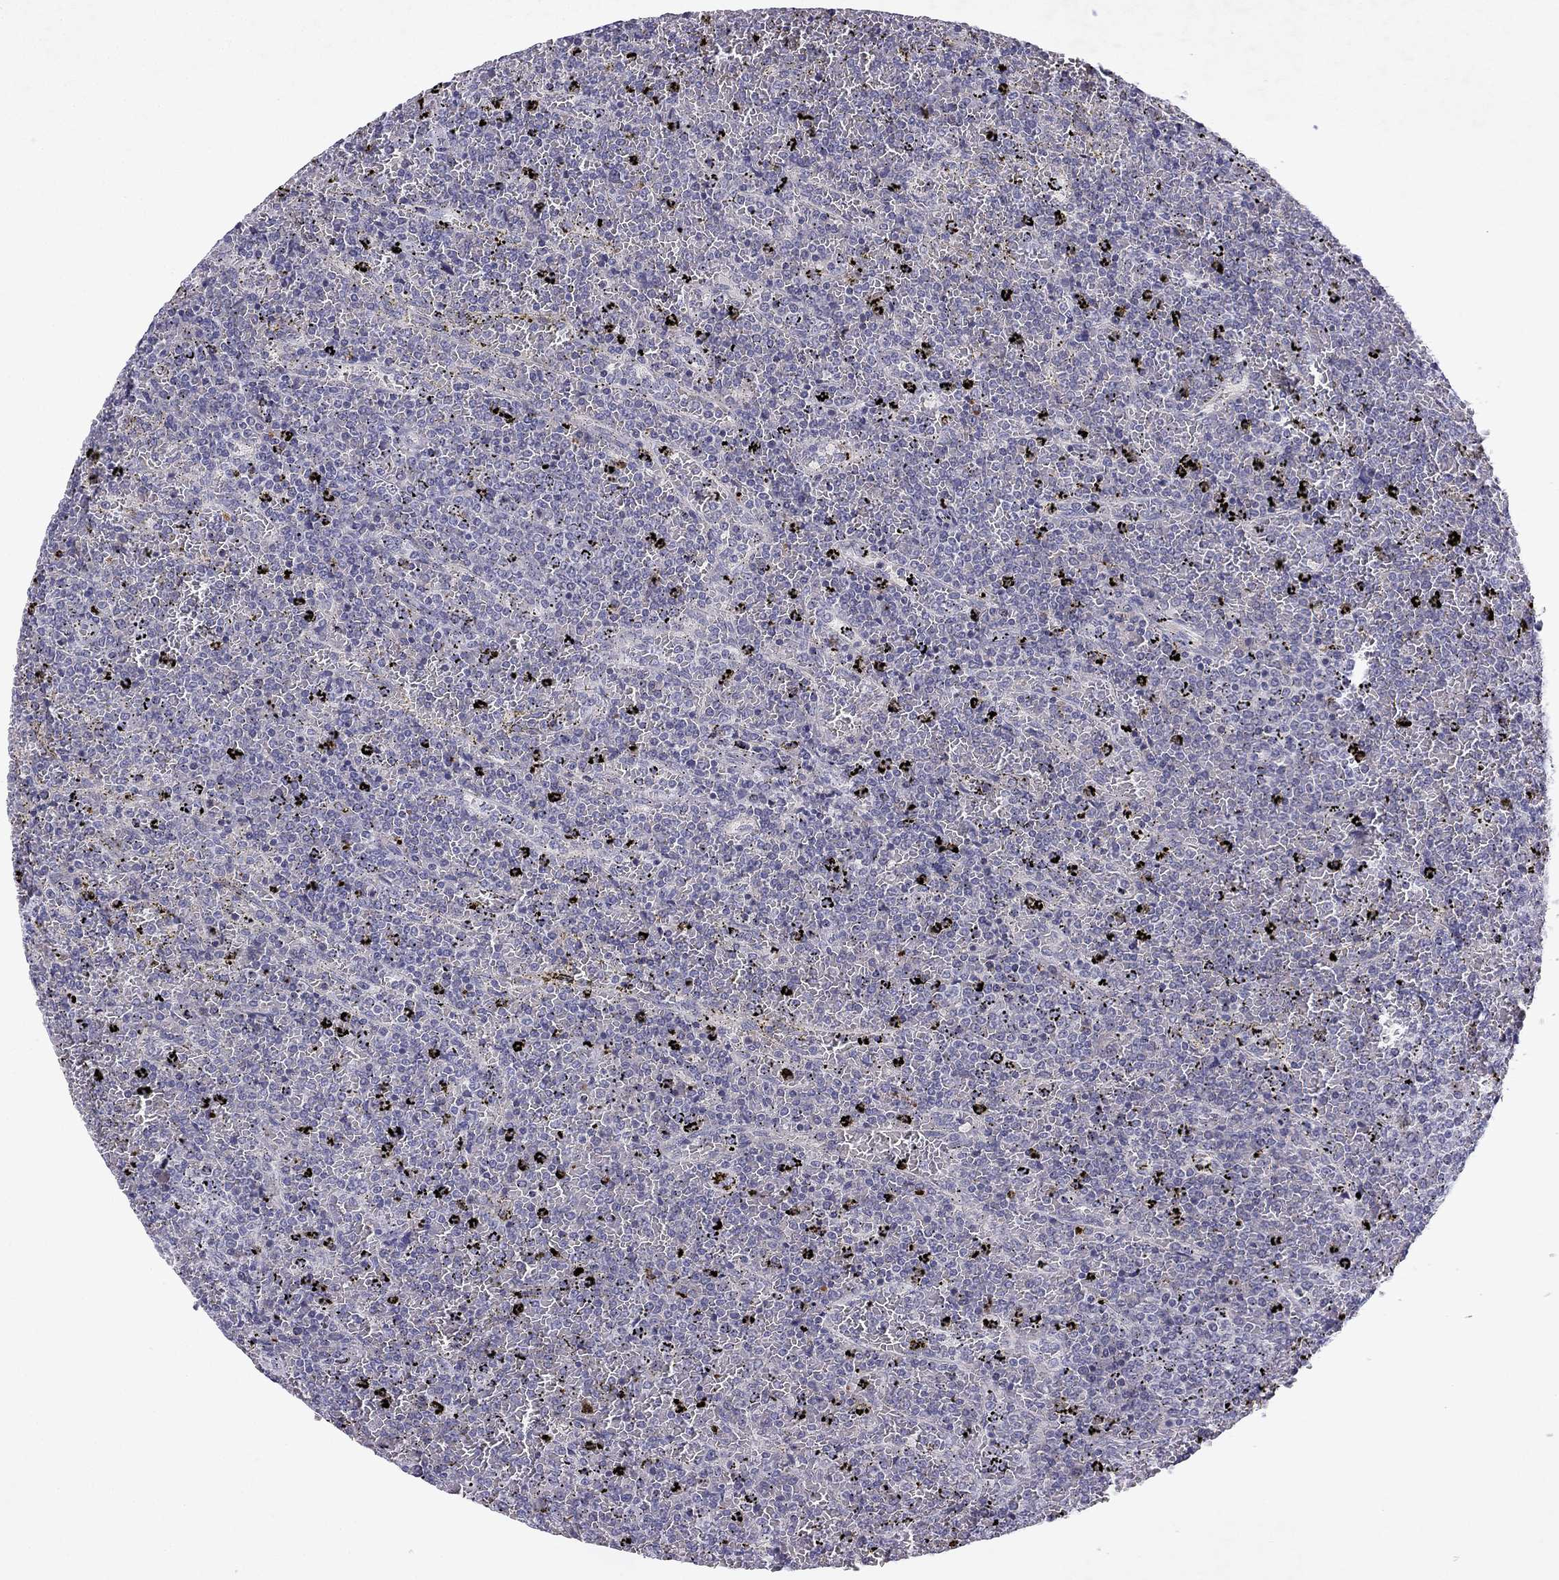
{"staining": {"intensity": "negative", "quantity": "none", "location": "none"}, "tissue": "lymphoma", "cell_type": "Tumor cells", "image_type": "cancer", "snomed": [{"axis": "morphology", "description": "Malignant lymphoma, non-Hodgkin's type, Low grade"}, {"axis": "topography", "description": "Spleen"}], "caption": "DAB immunohistochemical staining of lymphoma shows no significant expression in tumor cells.", "gene": "SLC6A4", "patient": {"sex": "female", "age": 77}}